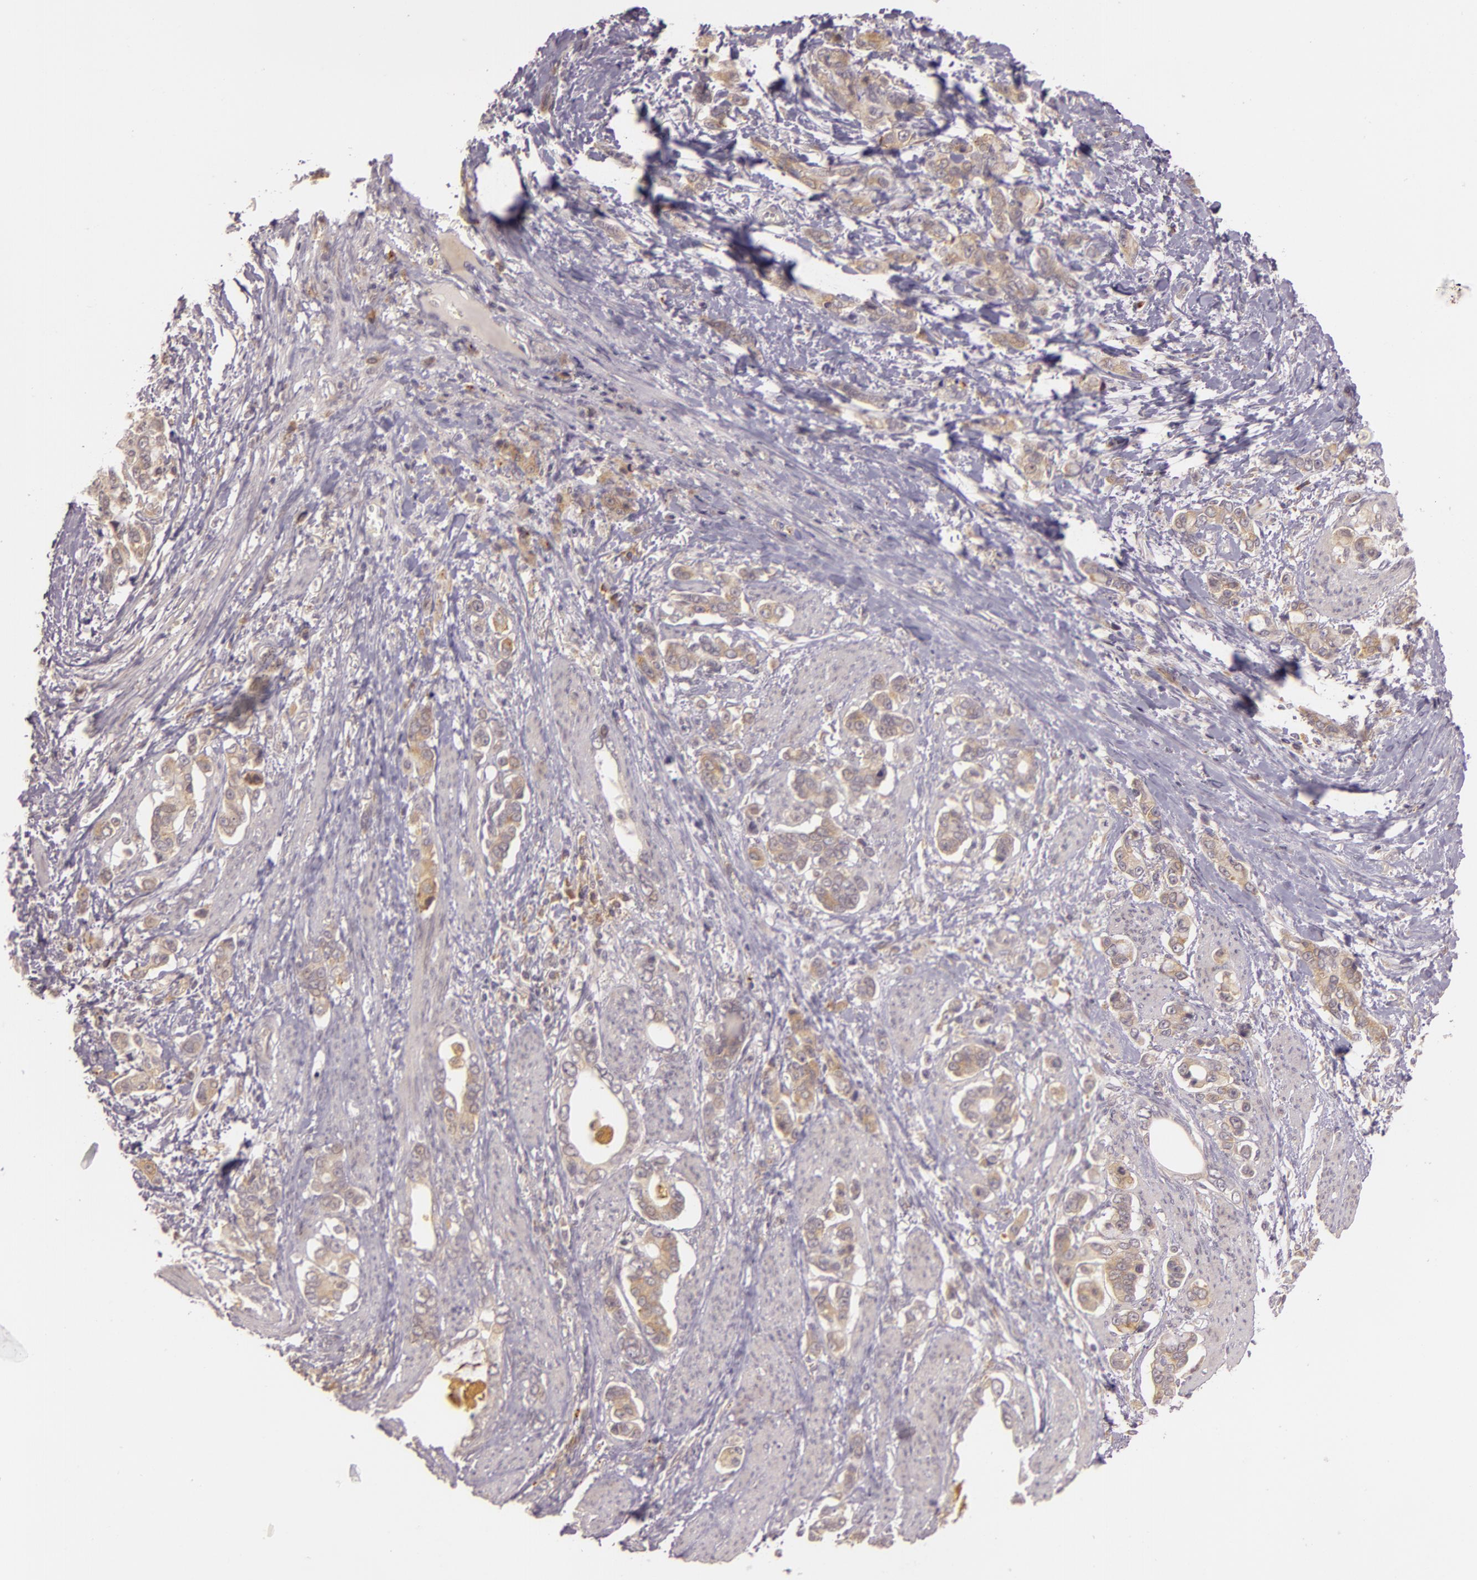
{"staining": {"intensity": "weak", "quantity": ">75%", "location": "cytoplasmic/membranous"}, "tissue": "stomach cancer", "cell_type": "Tumor cells", "image_type": "cancer", "snomed": [{"axis": "morphology", "description": "Adenocarcinoma, NOS"}, {"axis": "topography", "description": "Stomach"}], "caption": "Adenocarcinoma (stomach) stained for a protein (brown) demonstrates weak cytoplasmic/membranous positive expression in about >75% of tumor cells.", "gene": "PPP1R3F", "patient": {"sex": "male", "age": 78}}